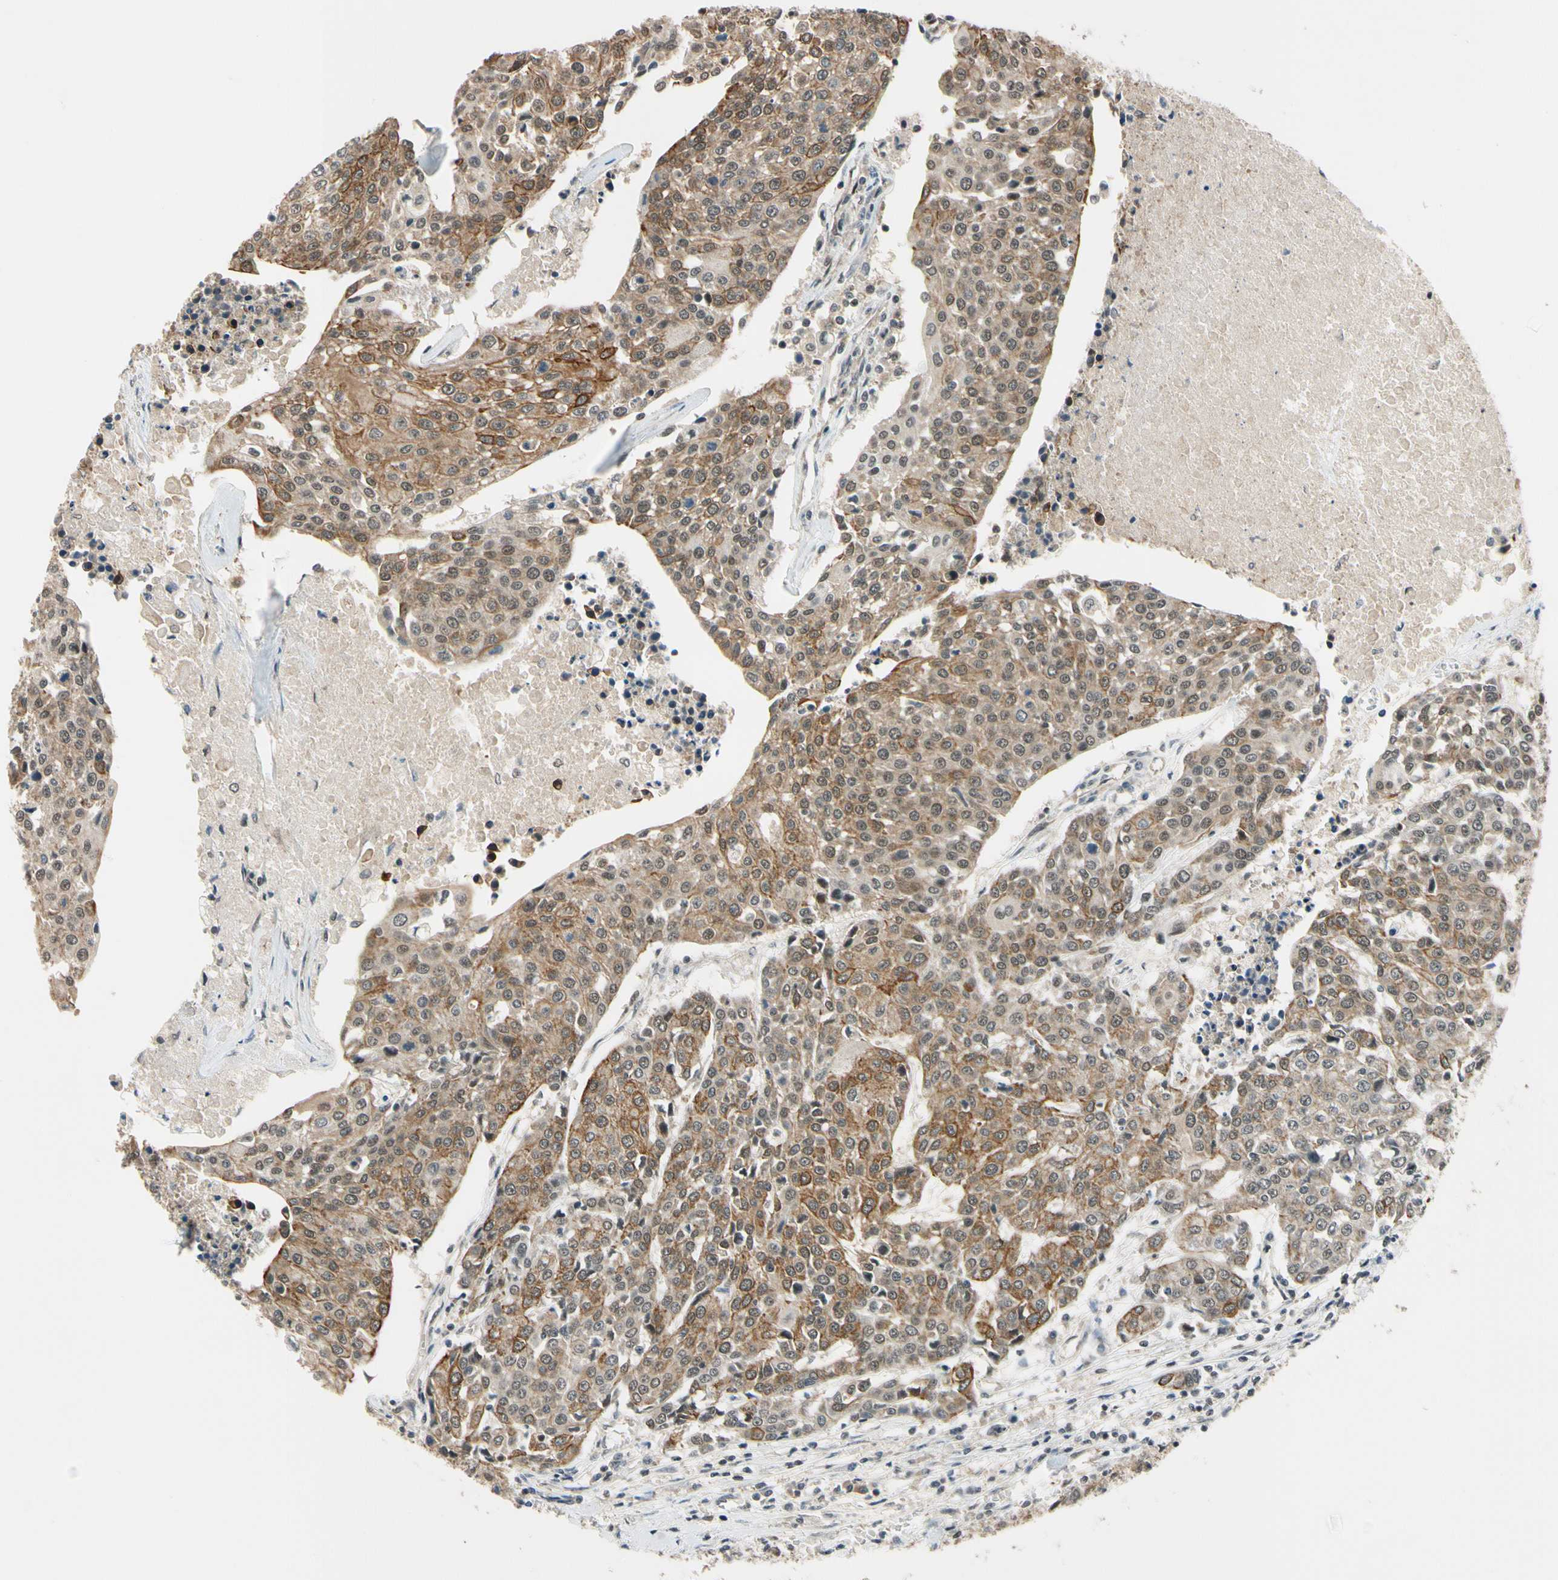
{"staining": {"intensity": "moderate", "quantity": ">75%", "location": "cytoplasmic/membranous,nuclear"}, "tissue": "urothelial cancer", "cell_type": "Tumor cells", "image_type": "cancer", "snomed": [{"axis": "morphology", "description": "Urothelial carcinoma, High grade"}, {"axis": "topography", "description": "Urinary bladder"}], "caption": "IHC of human urothelial carcinoma (high-grade) reveals medium levels of moderate cytoplasmic/membranous and nuclear expression in about >75% of tumor cells.", "gene": "TAF12", "patient": {"sex": "female", "age": 85}}